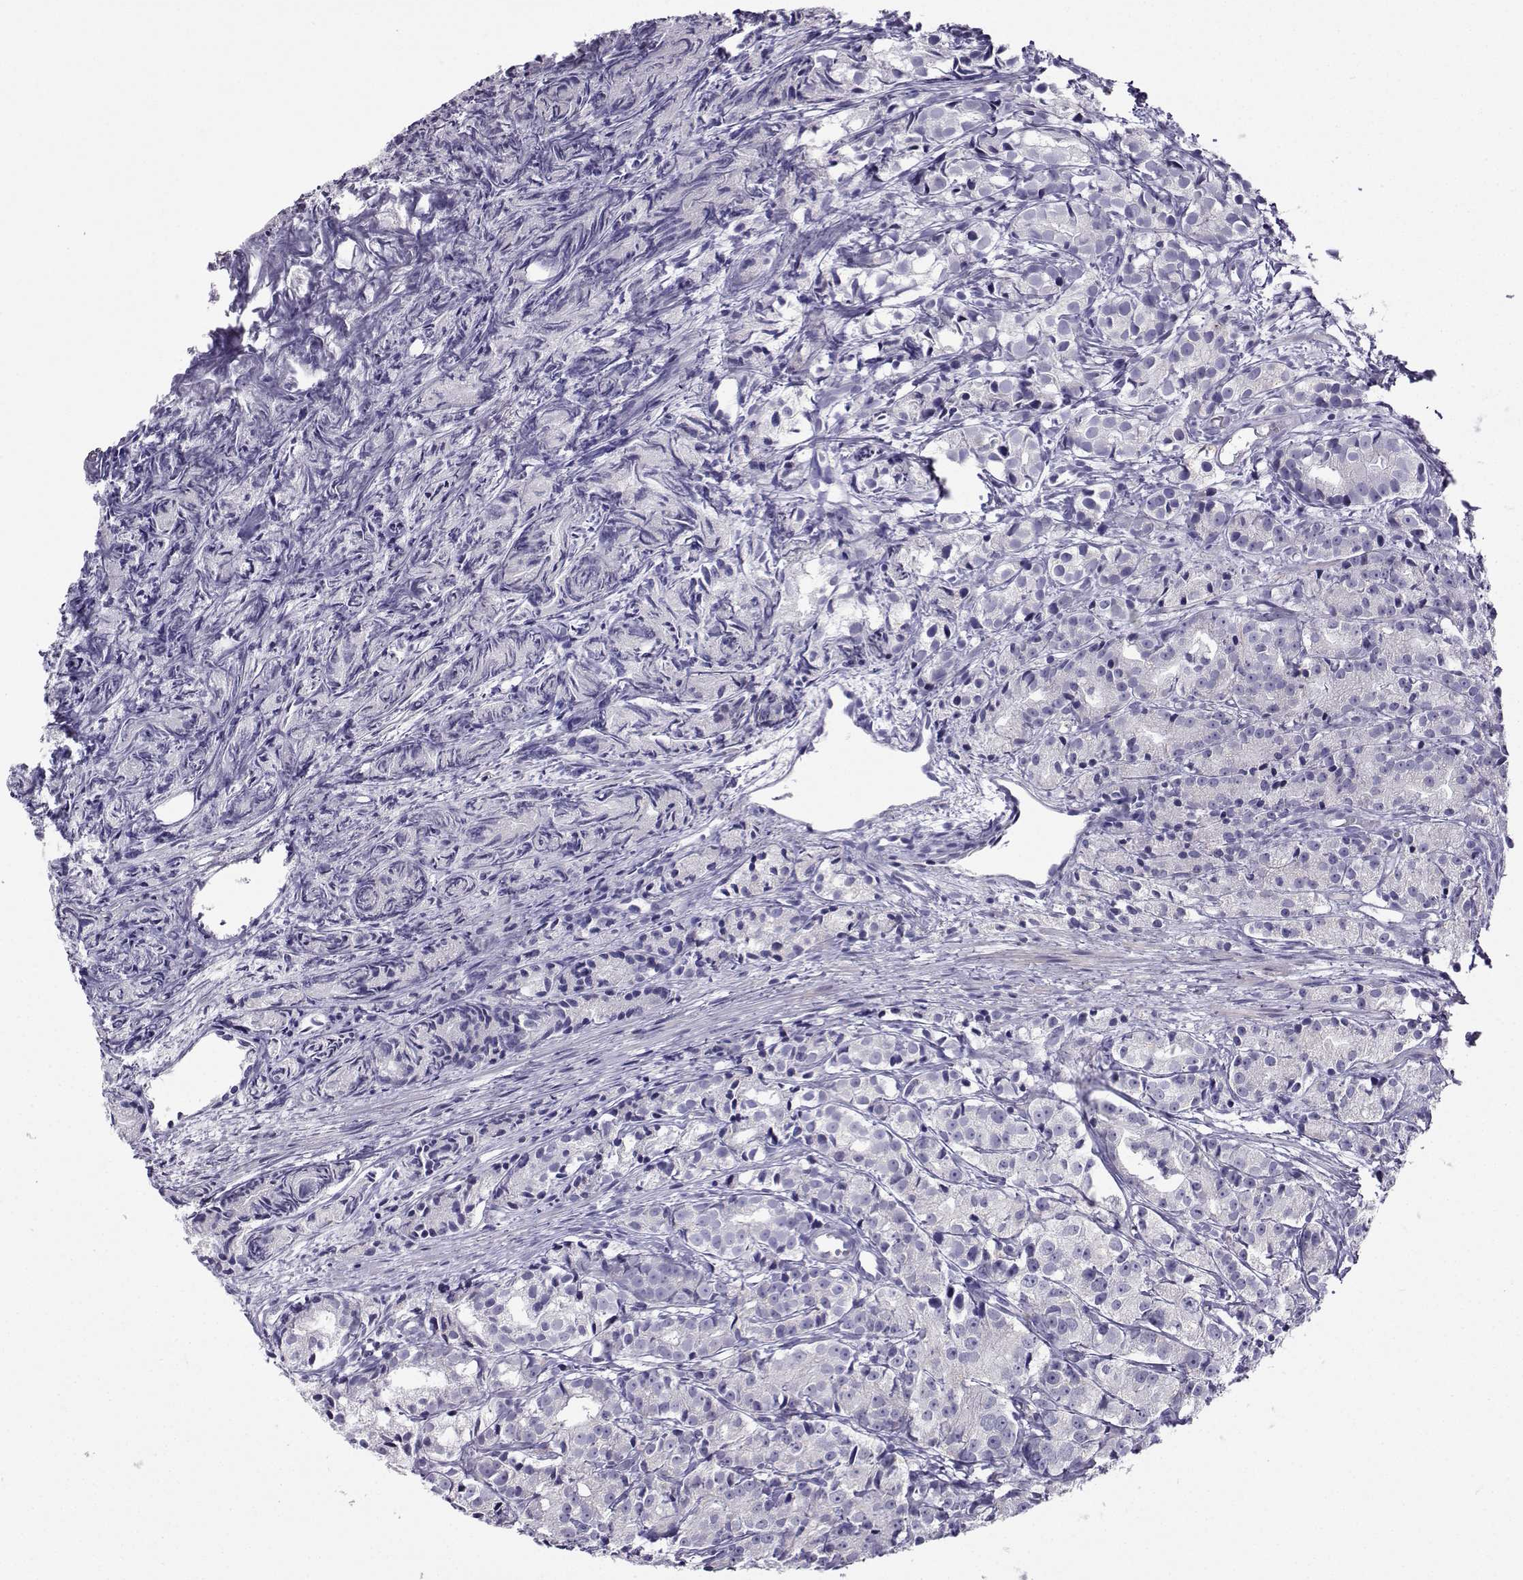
{"staining": {"intensity": "negative", "quantity": "none", "location": "none"}, "tissue": "prostate cancer", "cell_type": "Tumor cells", "image_type": "cancer", "snomed": [{"axis": "morphology", "description": "Adenocarcinoma, Medium grade"}, {"axis": "topography", "description": "Prostate"}], "caption": "A photomicrograph of prostate adenocarcinoma (medium-grade) stained for a protein displays no brown staining in tumor cells.", "gene": "FBXO24", "patient": {"sex": "male", "age": 74}}